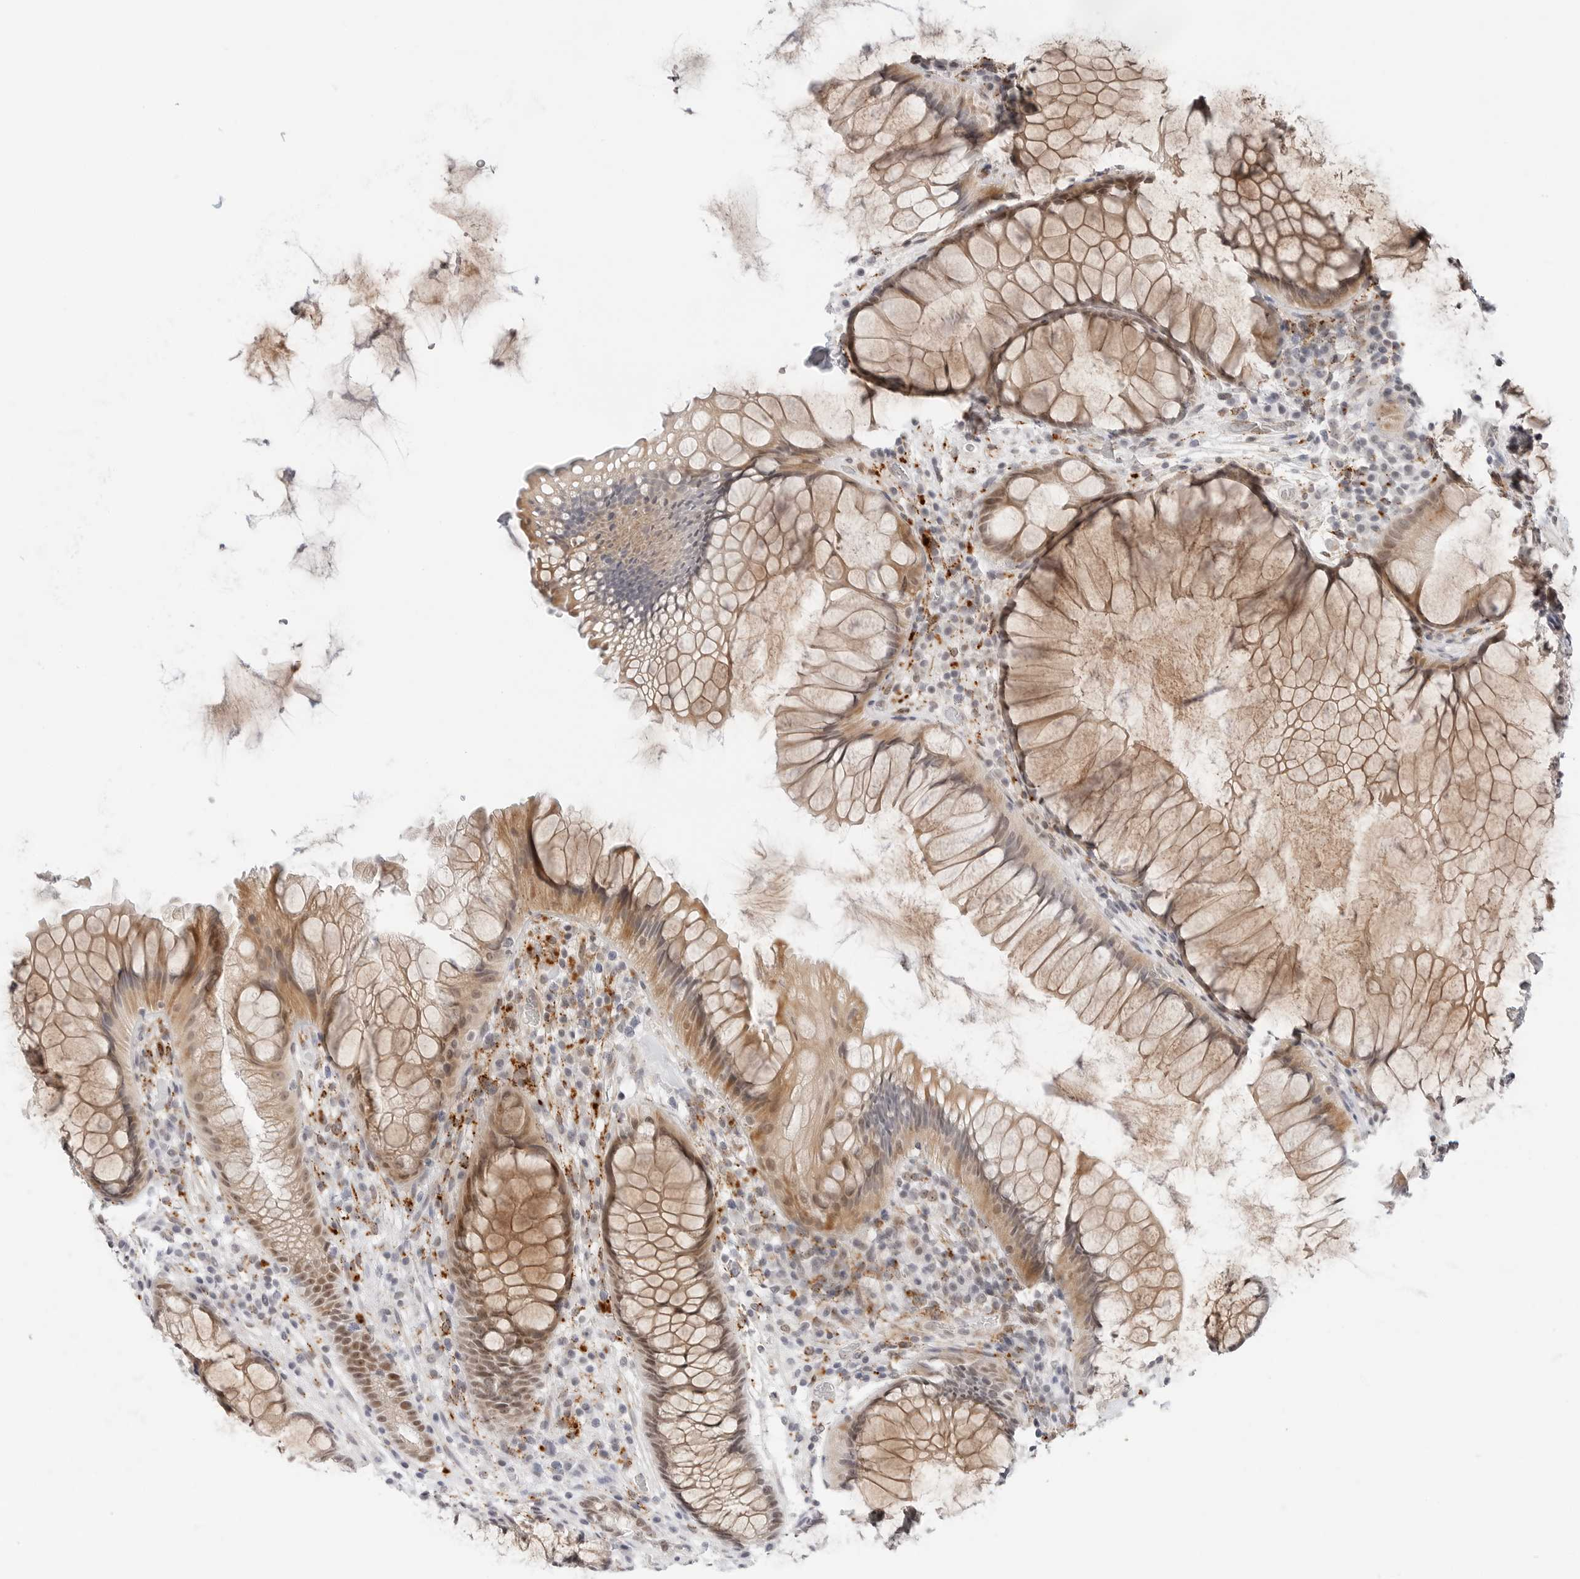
{"staining": {"intensity": "moderate", "quantity": "25%-75%", "location": "cytoplasmic/membranous,nuclear"}, "tissue": "rectum", "cell_type": "Glandular cells", "image_type": "normal", "snomed": [{"axis": "morphology", "description": "Normal tissue, NOS"}, {"axis": "topography", "description": "Rectum"}], "caption": "Protein staining by immunohistochemistry displays moderate cytoplasmic/membranous,nuclear expression in approximately 25%-75% of glandular cells in normal rectum. The protein is shown in brown color, while the nuclei are stained blue.", "gene": "TSEN2", "patient": {"sex": "male", "age": 51}}